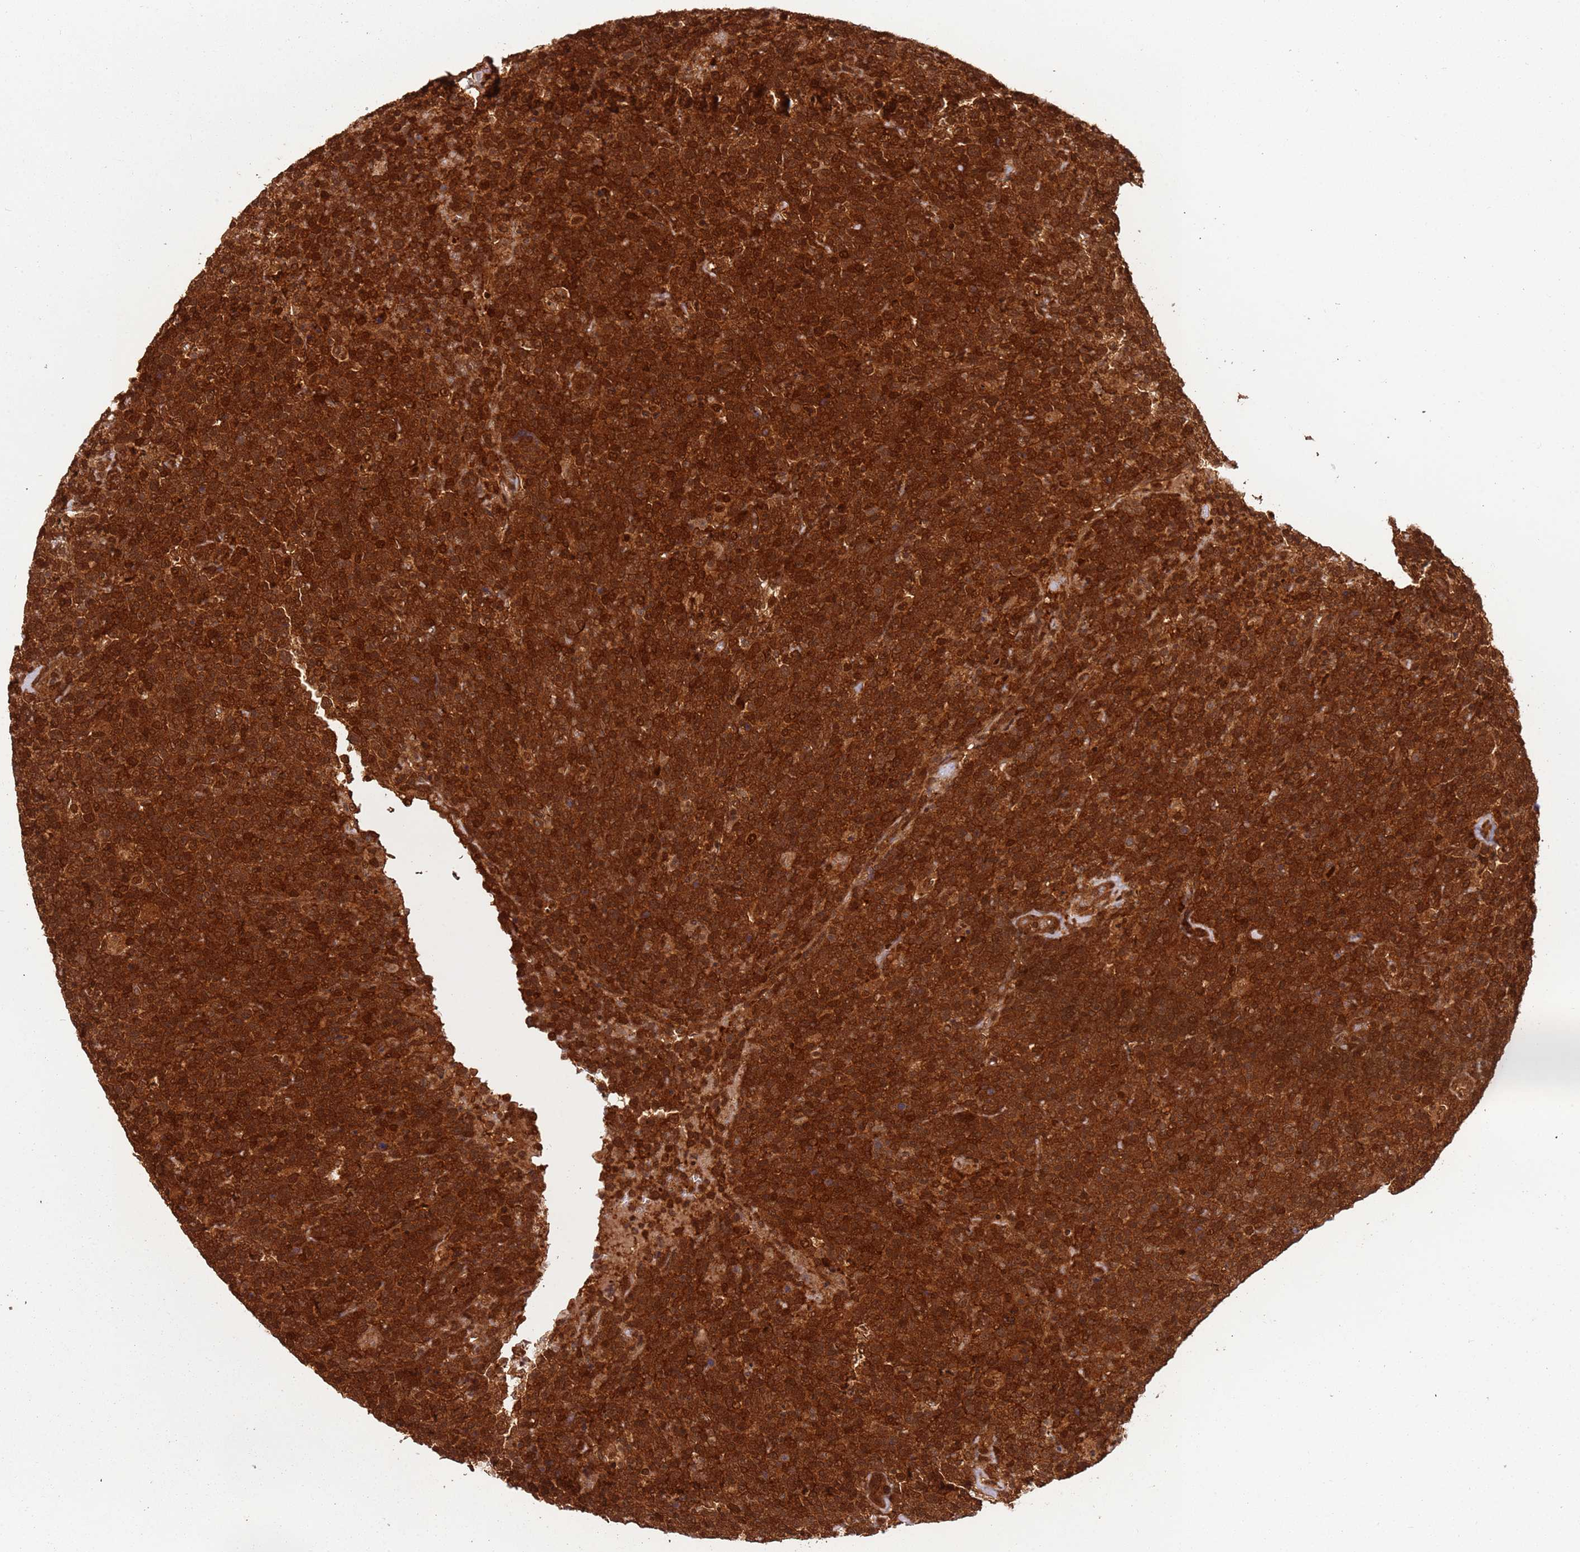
{"staining": {"intensity": "strong", "quantity": ">75%", "location": "cytoplasmic/membranous,nuclear"}, "tissue": "lymphoma", "cell_type": "Tumor cells", "image_type": "cancer", "snomed": [{"axis": "morphology", "description": "Malignant lymphoma, non-Hodgkin's type, High grade"}, {"axis": "topography", "description": "Lymph node"}], "caption": "Tumor cells display high levels of strong cytoplasmic/membranous and nuclear expression in about >75% of cells in lymphoma.", "gene": "PGLS", "patient": {"sex": "male", "age": 61}}